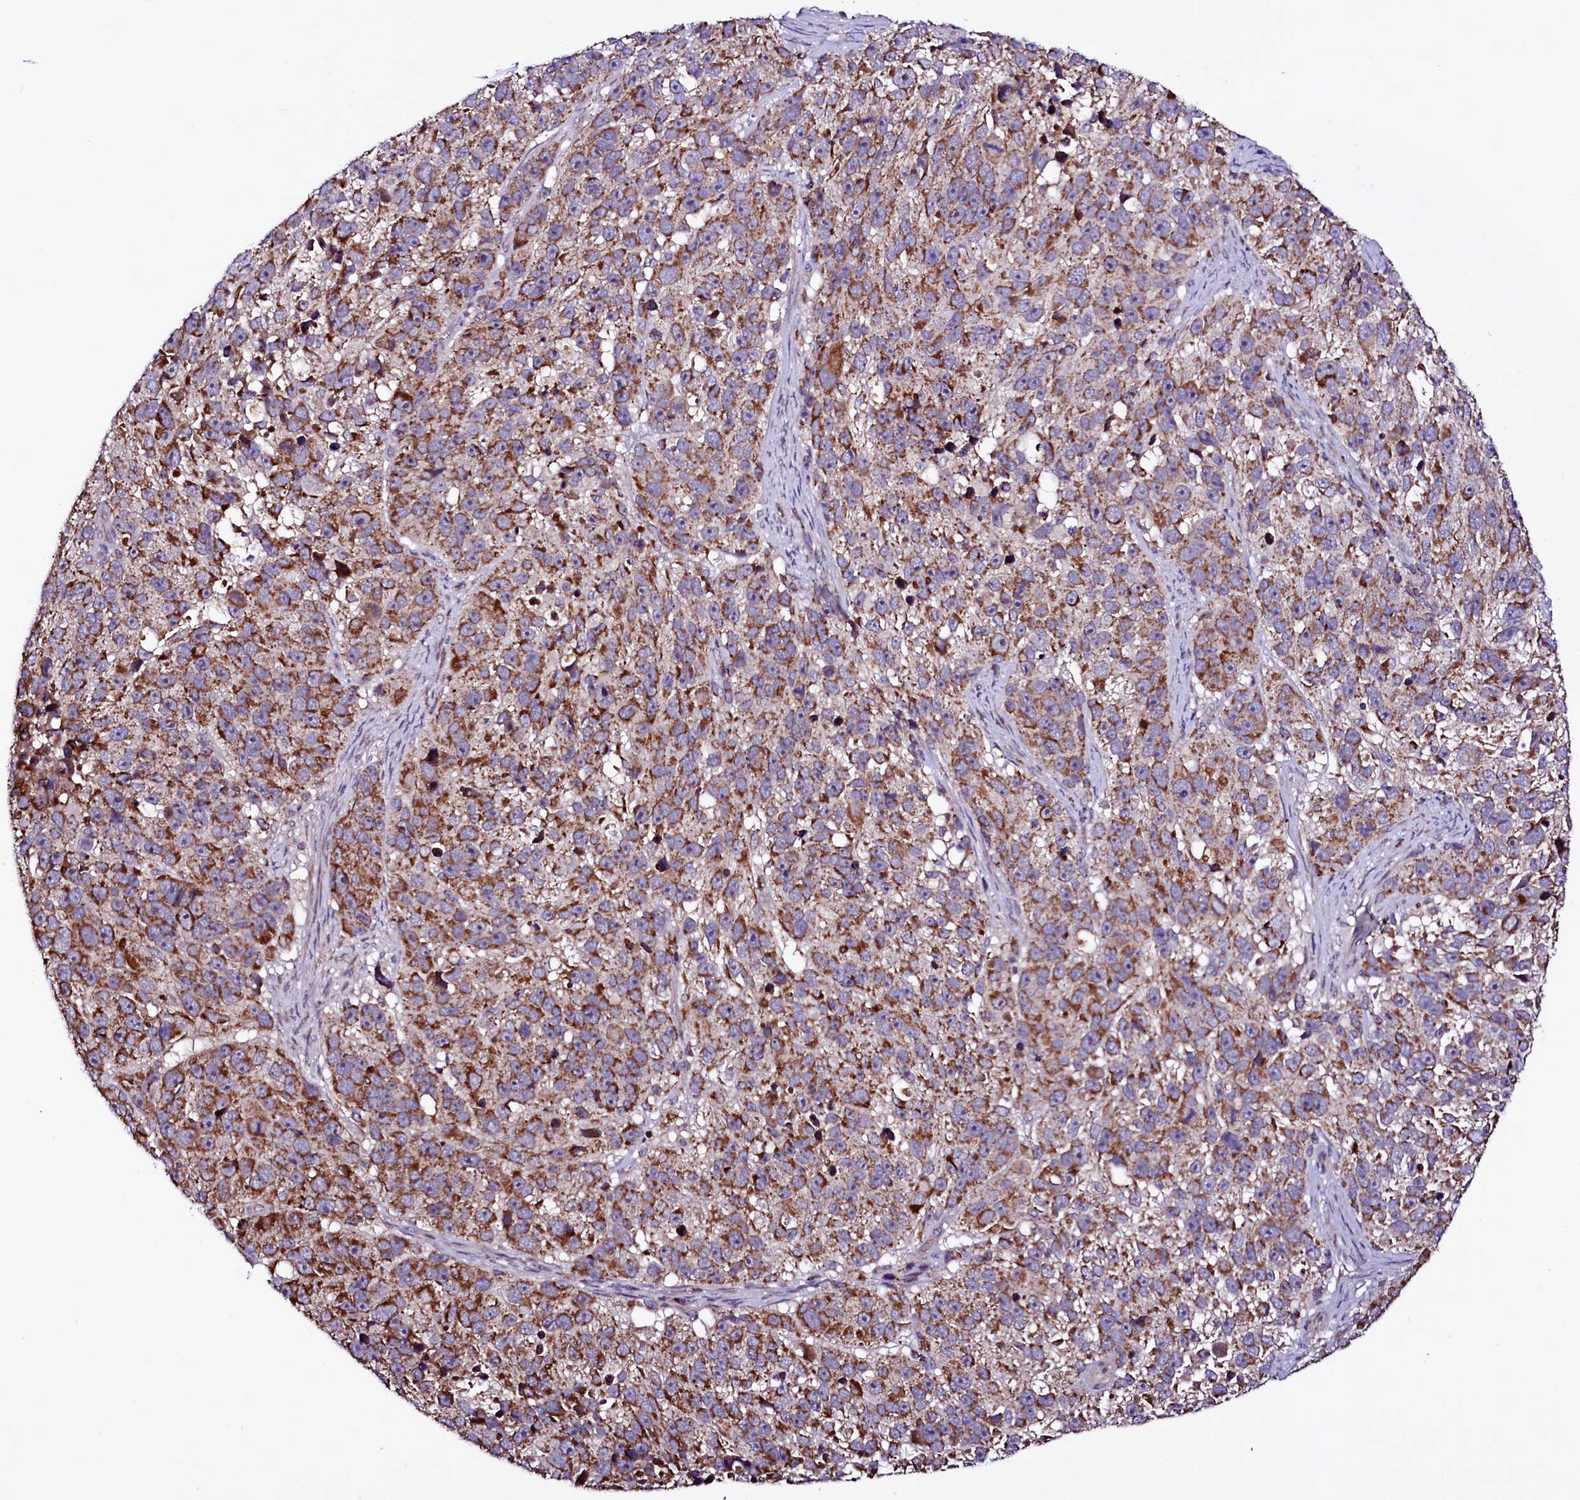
{"staining": {"intensity": "moderate", "quantity": ">75%", "location": "cytoplasmic/membranous"}, "tissue": "melanoma", "cell_type": "Tumor cells", "image_type": "cancer", "snomed": [{"axis": "morphology", "description": "Malignant melanoma, NOS"}, {"axis": "topography", "description": "Skin"}], "caption": "Melanoma stained with a brown dye displays moderate cytoplasmic/membranous positive staining in about >75% of tumor cells.", "gene": "STARD5", "patient": {"sex": "male", "age": 84}}